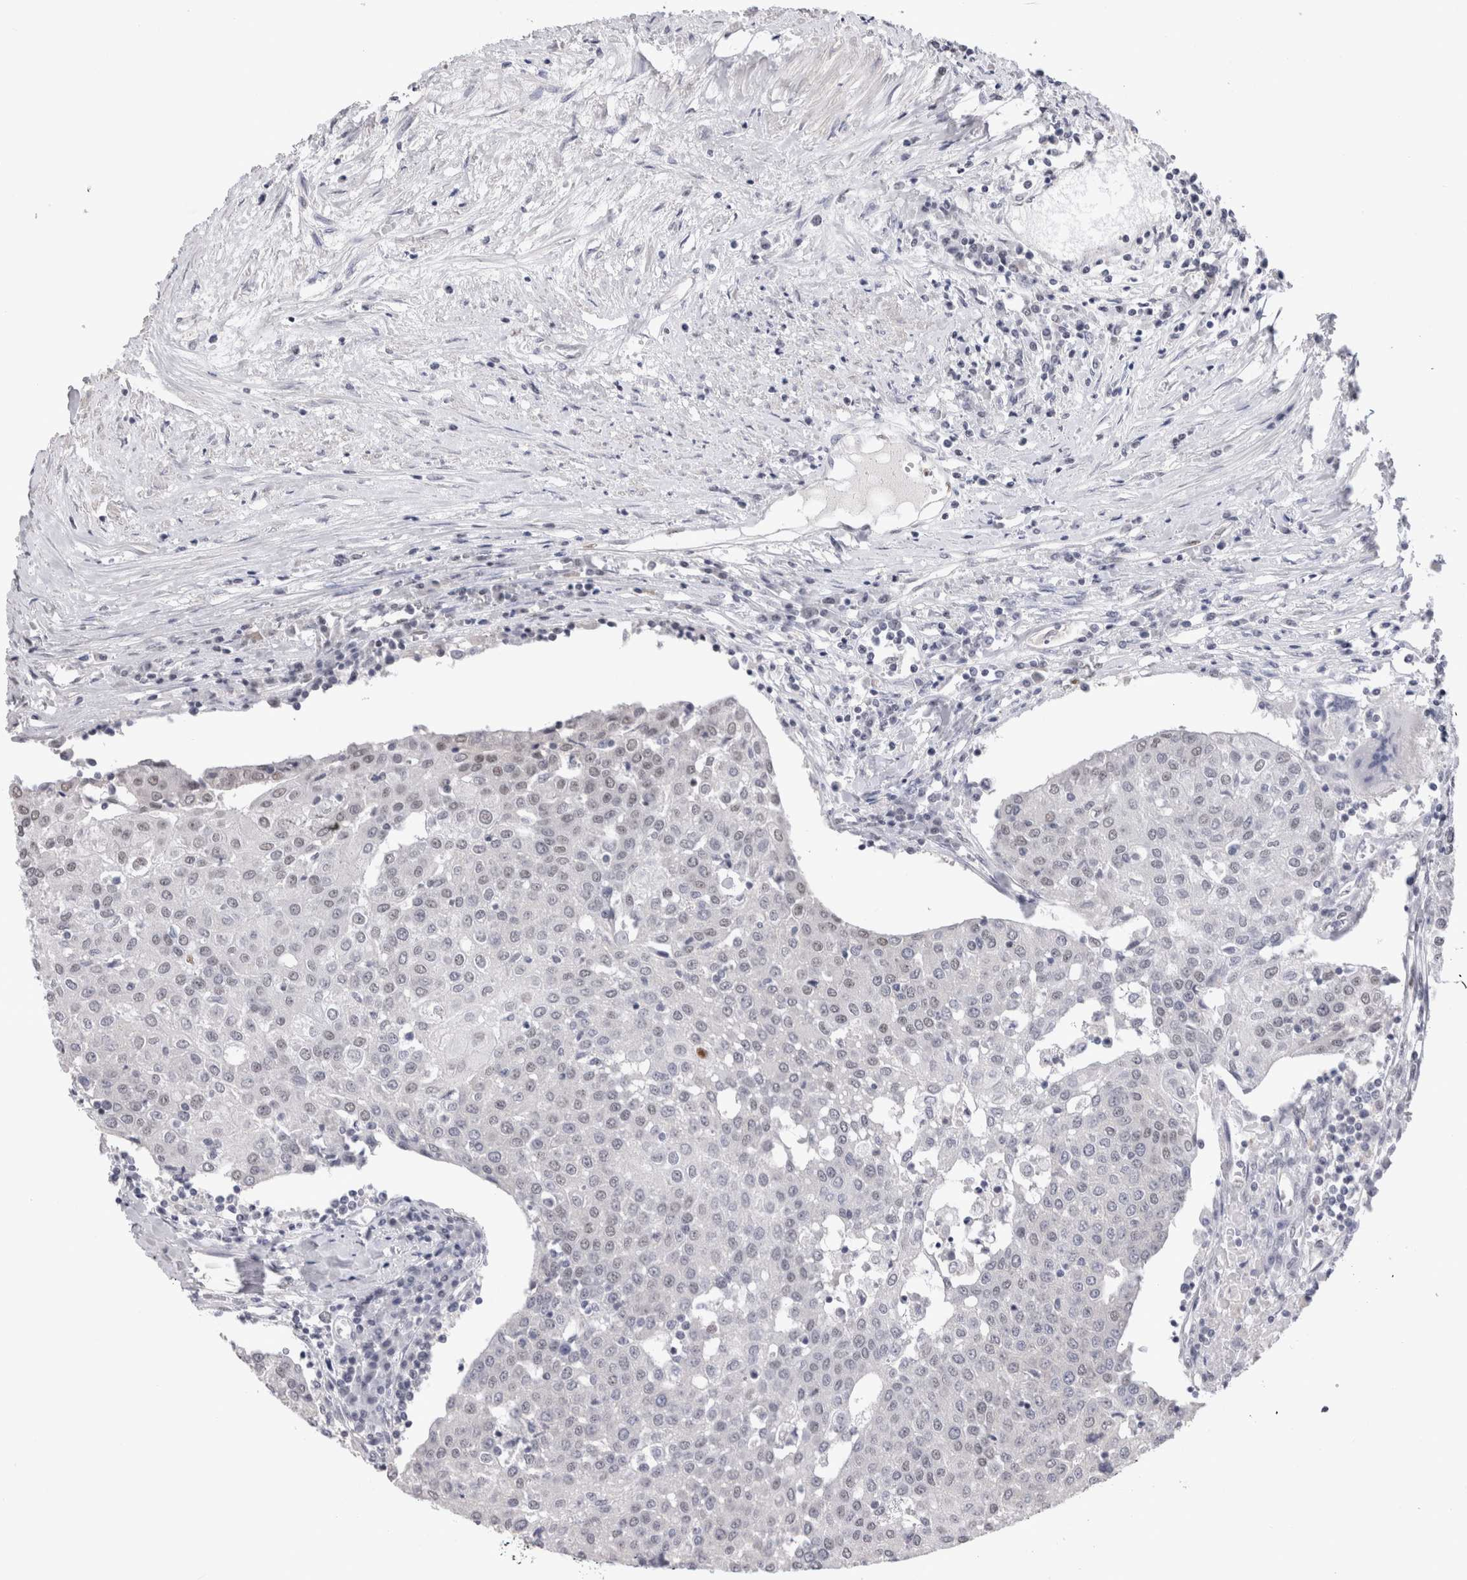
{"staining": {"intensity": "weak", "quantity": "25%-75%", "location": "nuclear"}, "tissue": "urothelial cancer", "cell_type": "Tumor cells", "image_type": "cancer", "snomed": [{"axis": "morphology", "description": "Urothelial carcinoma, High grade"}, {"axis": "topography", "description": "Urinary bladder"}], "caption": "IHC photomicrograph of neoplastic tissue: urothelial cancer stained using immunohistochemistry exhibits low levels of weak protein expression localized specifically in the nuclear of tumor cells, appearing as a nuclear brown color.", "gene": "RBM6", "patient": {"sex": "female", "age": 85}}